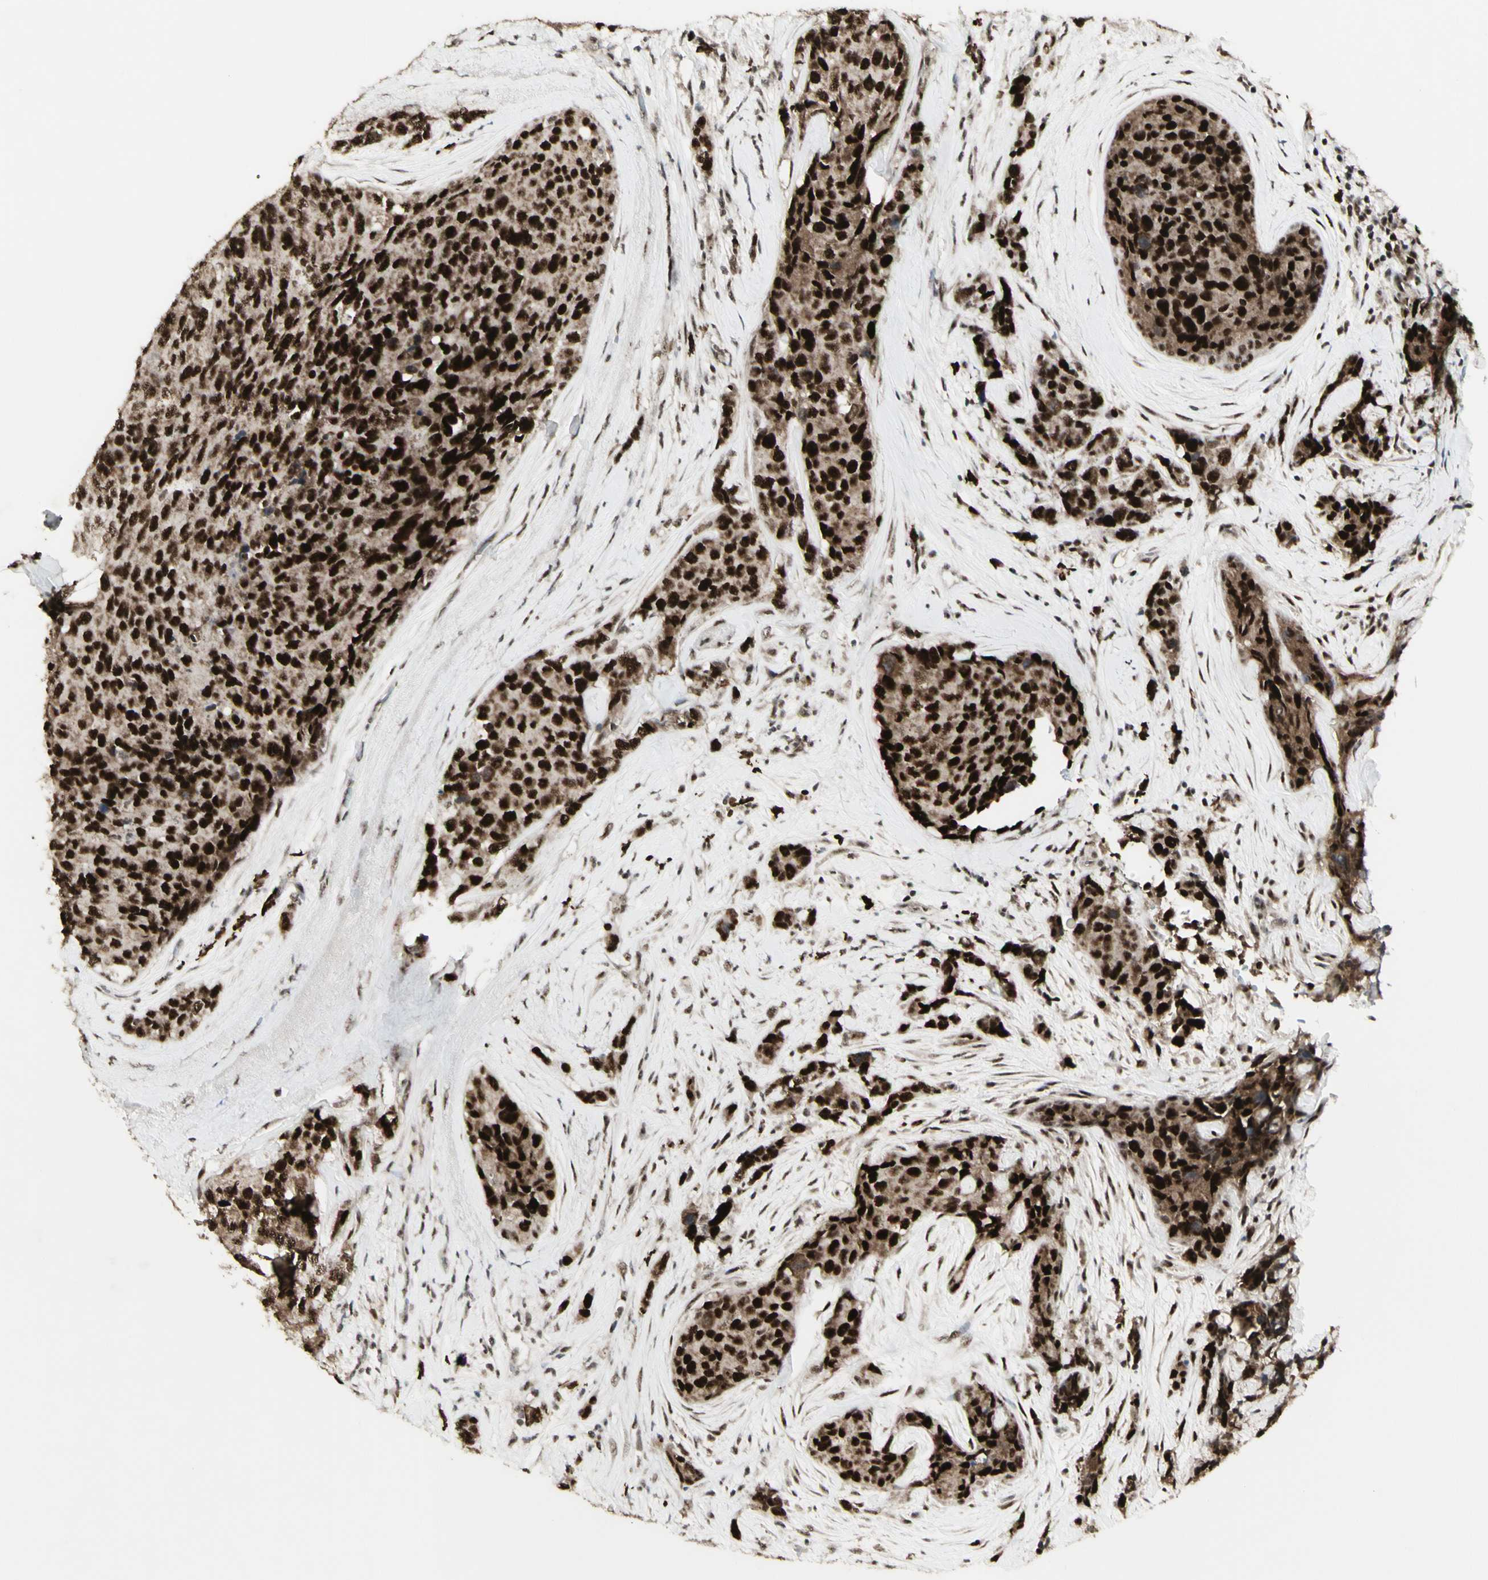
{"staining": {"intensity": "strong", "quantity": ">75%", "location": "nuclear"}, "tissue": "breast cancer", "cell_type": "Tumor cells", "image_type": "cancer", "snomed": [{"axis": "morphology", "description": "Lobular carcinoma"}, {"axis": "topography", "description": "Breast"}], "caption": "Lobular carcinoma (breast) was stained to show a protein in brown. There is high levels of strong nuclear staining in approximately >75% of tumor cells.", "gene": "CCNT1", "patient": {"sex": "female", "age": 59}}